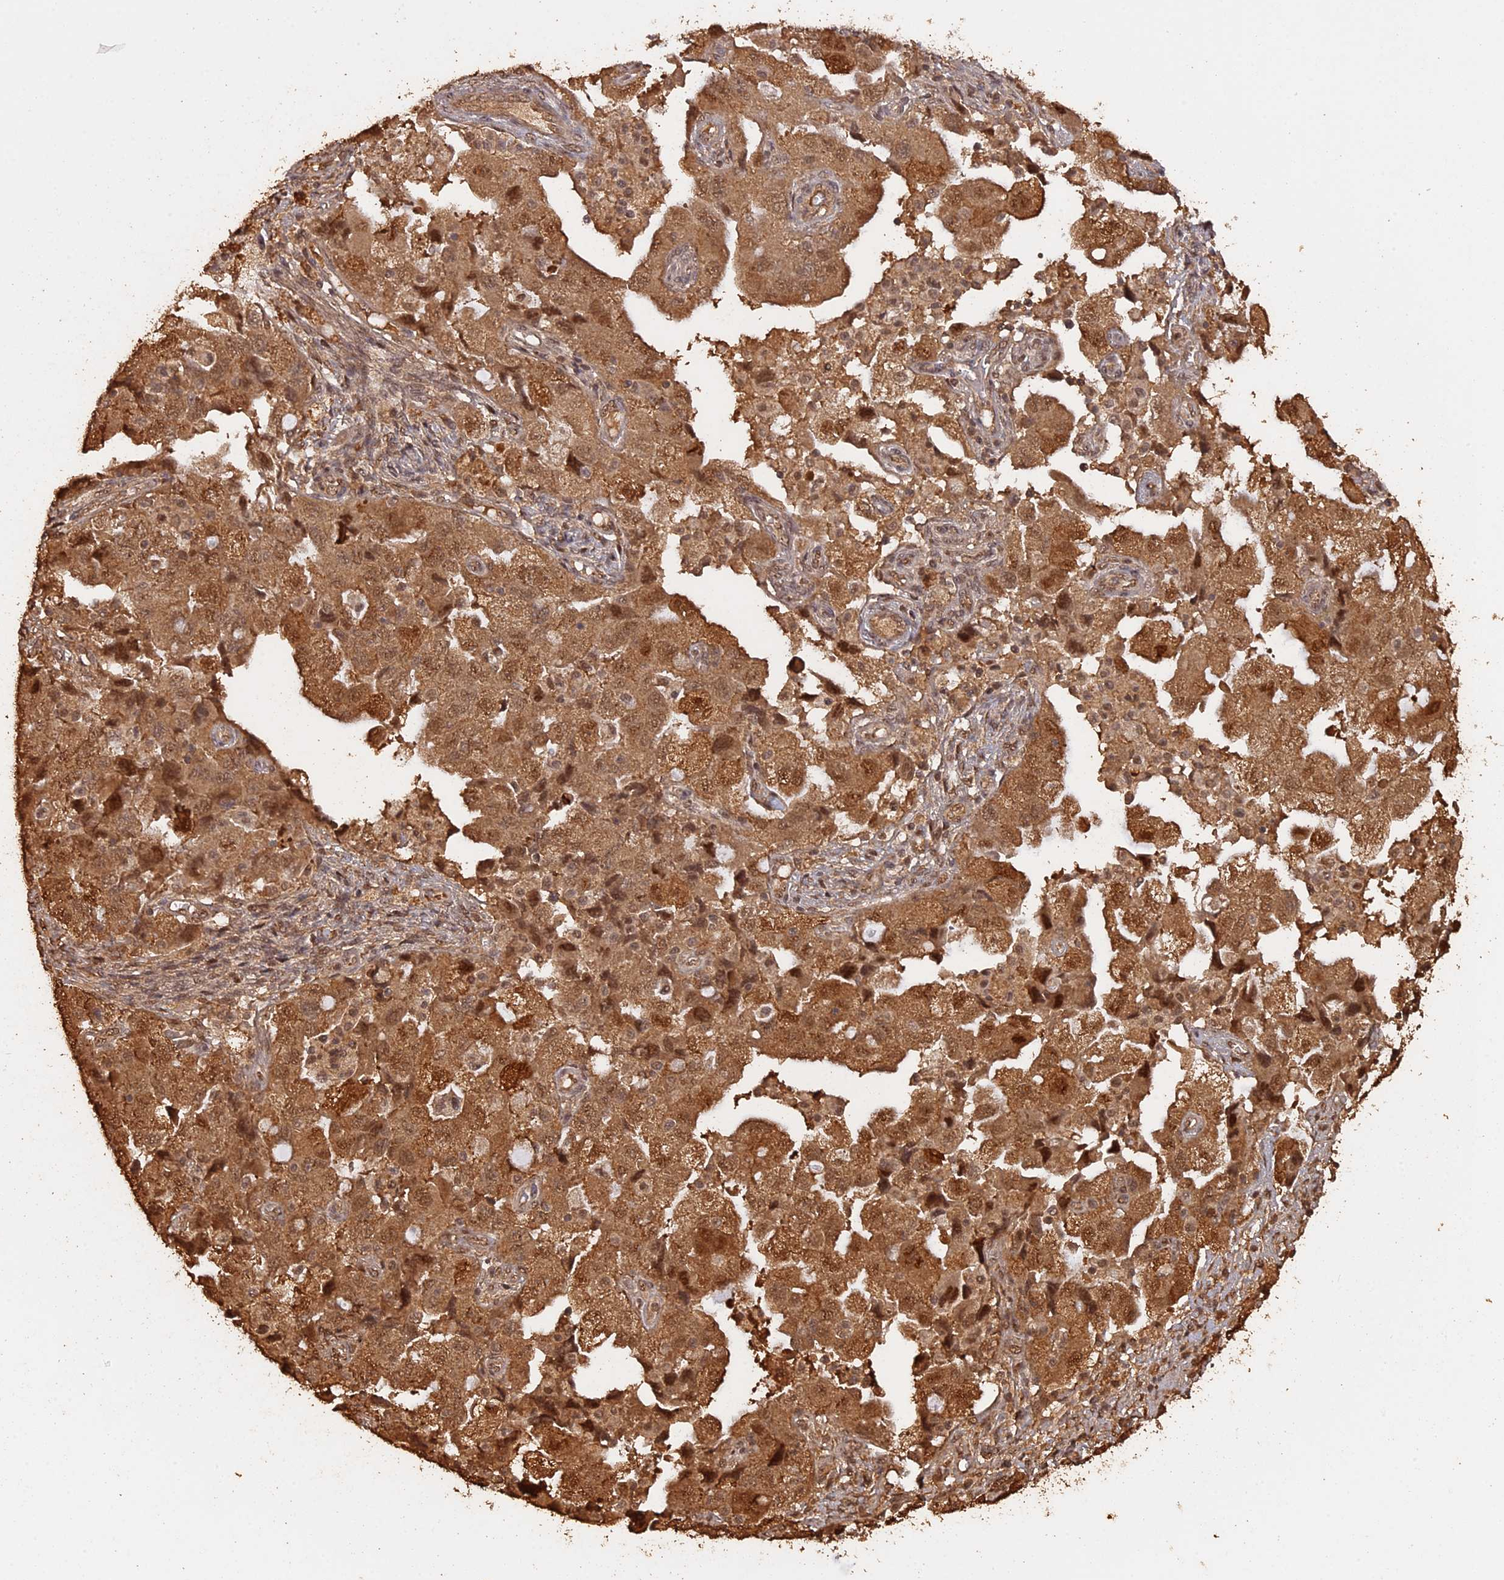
{"staining": {"intensity": "moderate", "quantity": ">75%", "location": "cytoplasmic/membranous,nuclear"}, "tissue": "ovarian cancer", "cell_type": "Tumor cells", "image_type": "cancer", "snomed": [{"axis": "morphology", "description": "Carcinoma, NOS"}, {"axis": "morphology", "description": "Cystadenocarcinoma, serous, NOS"}, {"axis": "topography", "description": "Ovary"}], "caption": "Moderate cytoplasmic/membranous and nuclear protein positivity is present in approximately >75% of tumor cells in ovarian cancer.", "gene": "PSMC6", "patient": {"sex": "female", "age": 69}}